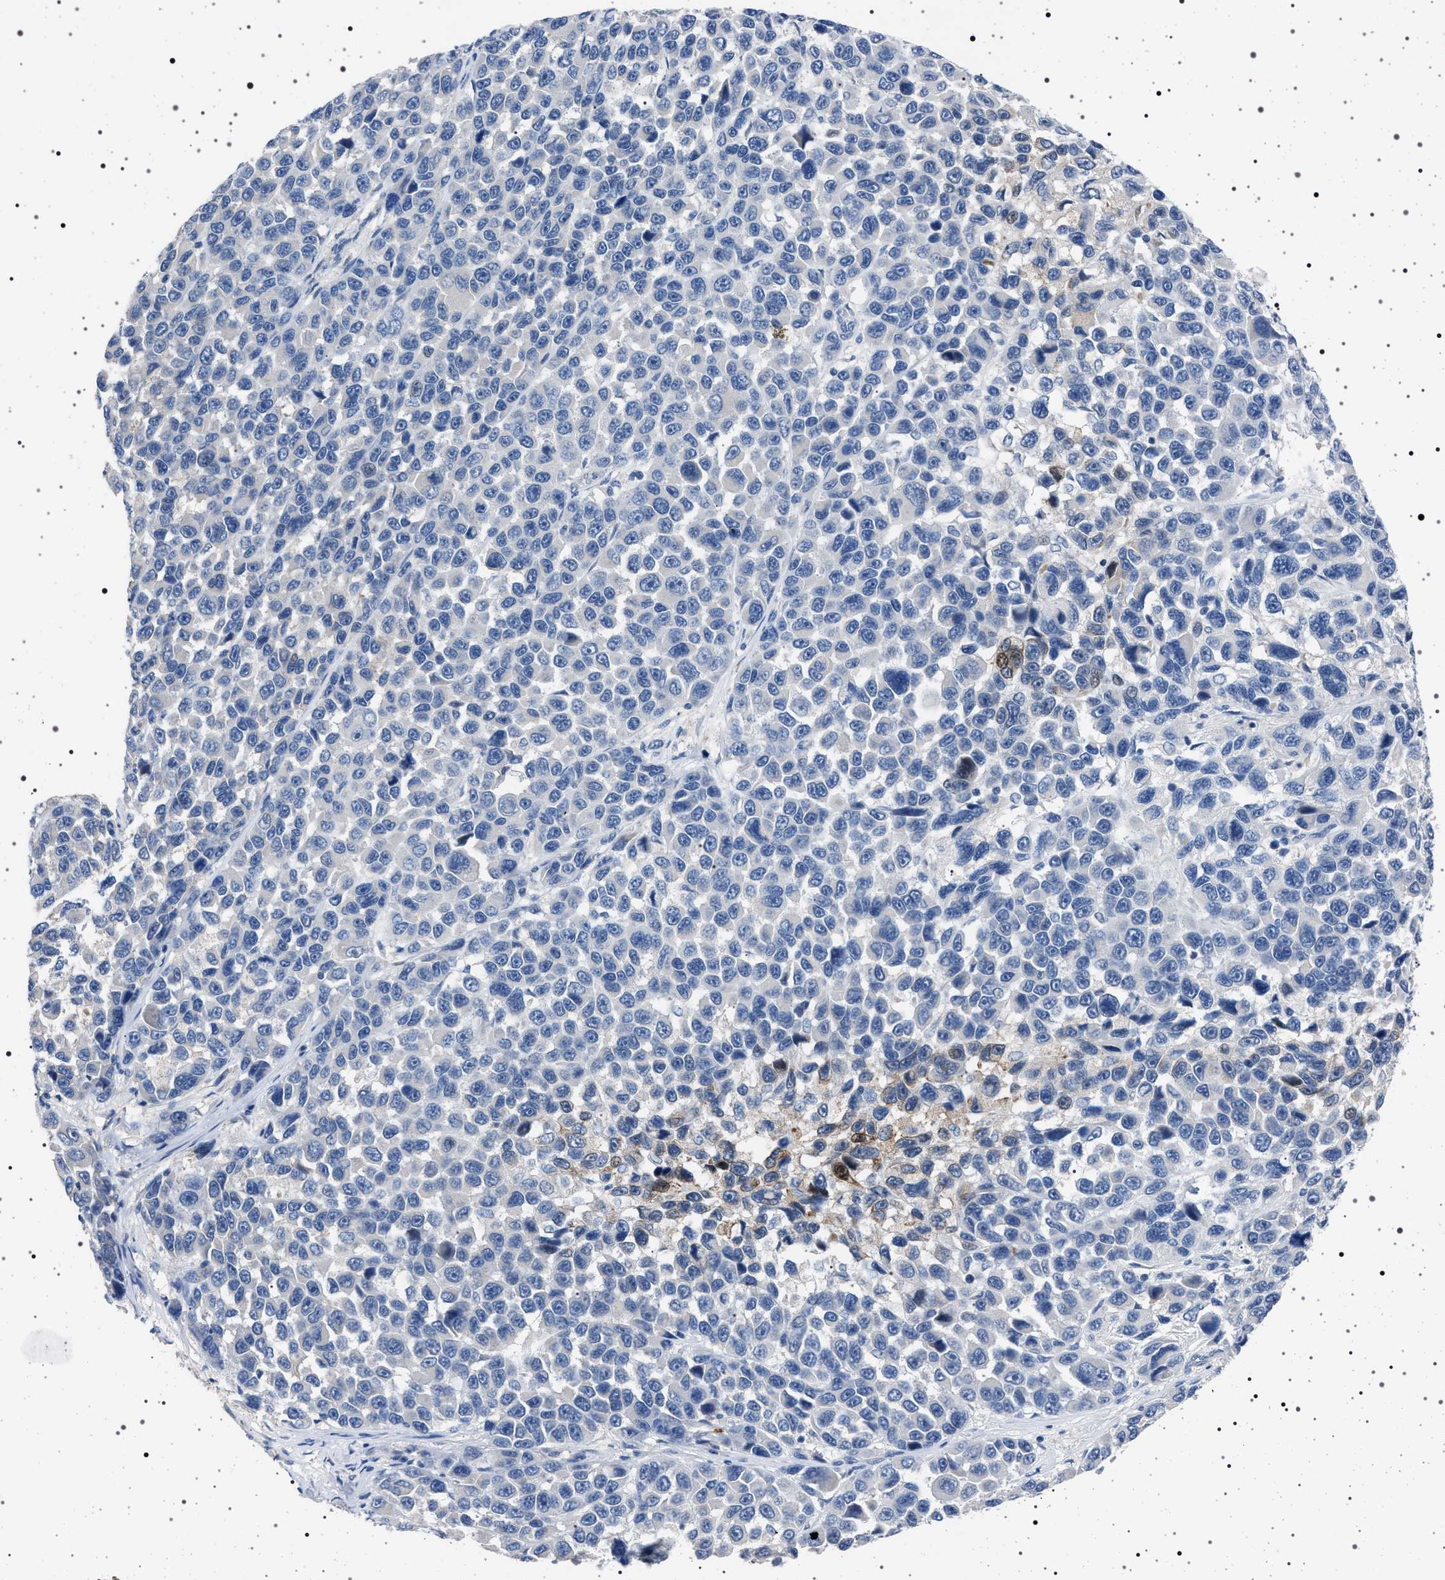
{"staining": {"intensity": "negative", "quantity": "none", "location": "none"}, "tissue": "melanoma", "cell_type": "Tumor cells", "image_type": "cancer", "snomed": [{"axis": "morphology", "description": "Malignant melanoma, NOS"}, {"axis": "topography", "description": "Skin"}], "caption": "An image of human malignant melanoma is negative for staining in tumor cells.", "gene": "NAT9", "patient": {"sex": "male", "age": 53}}